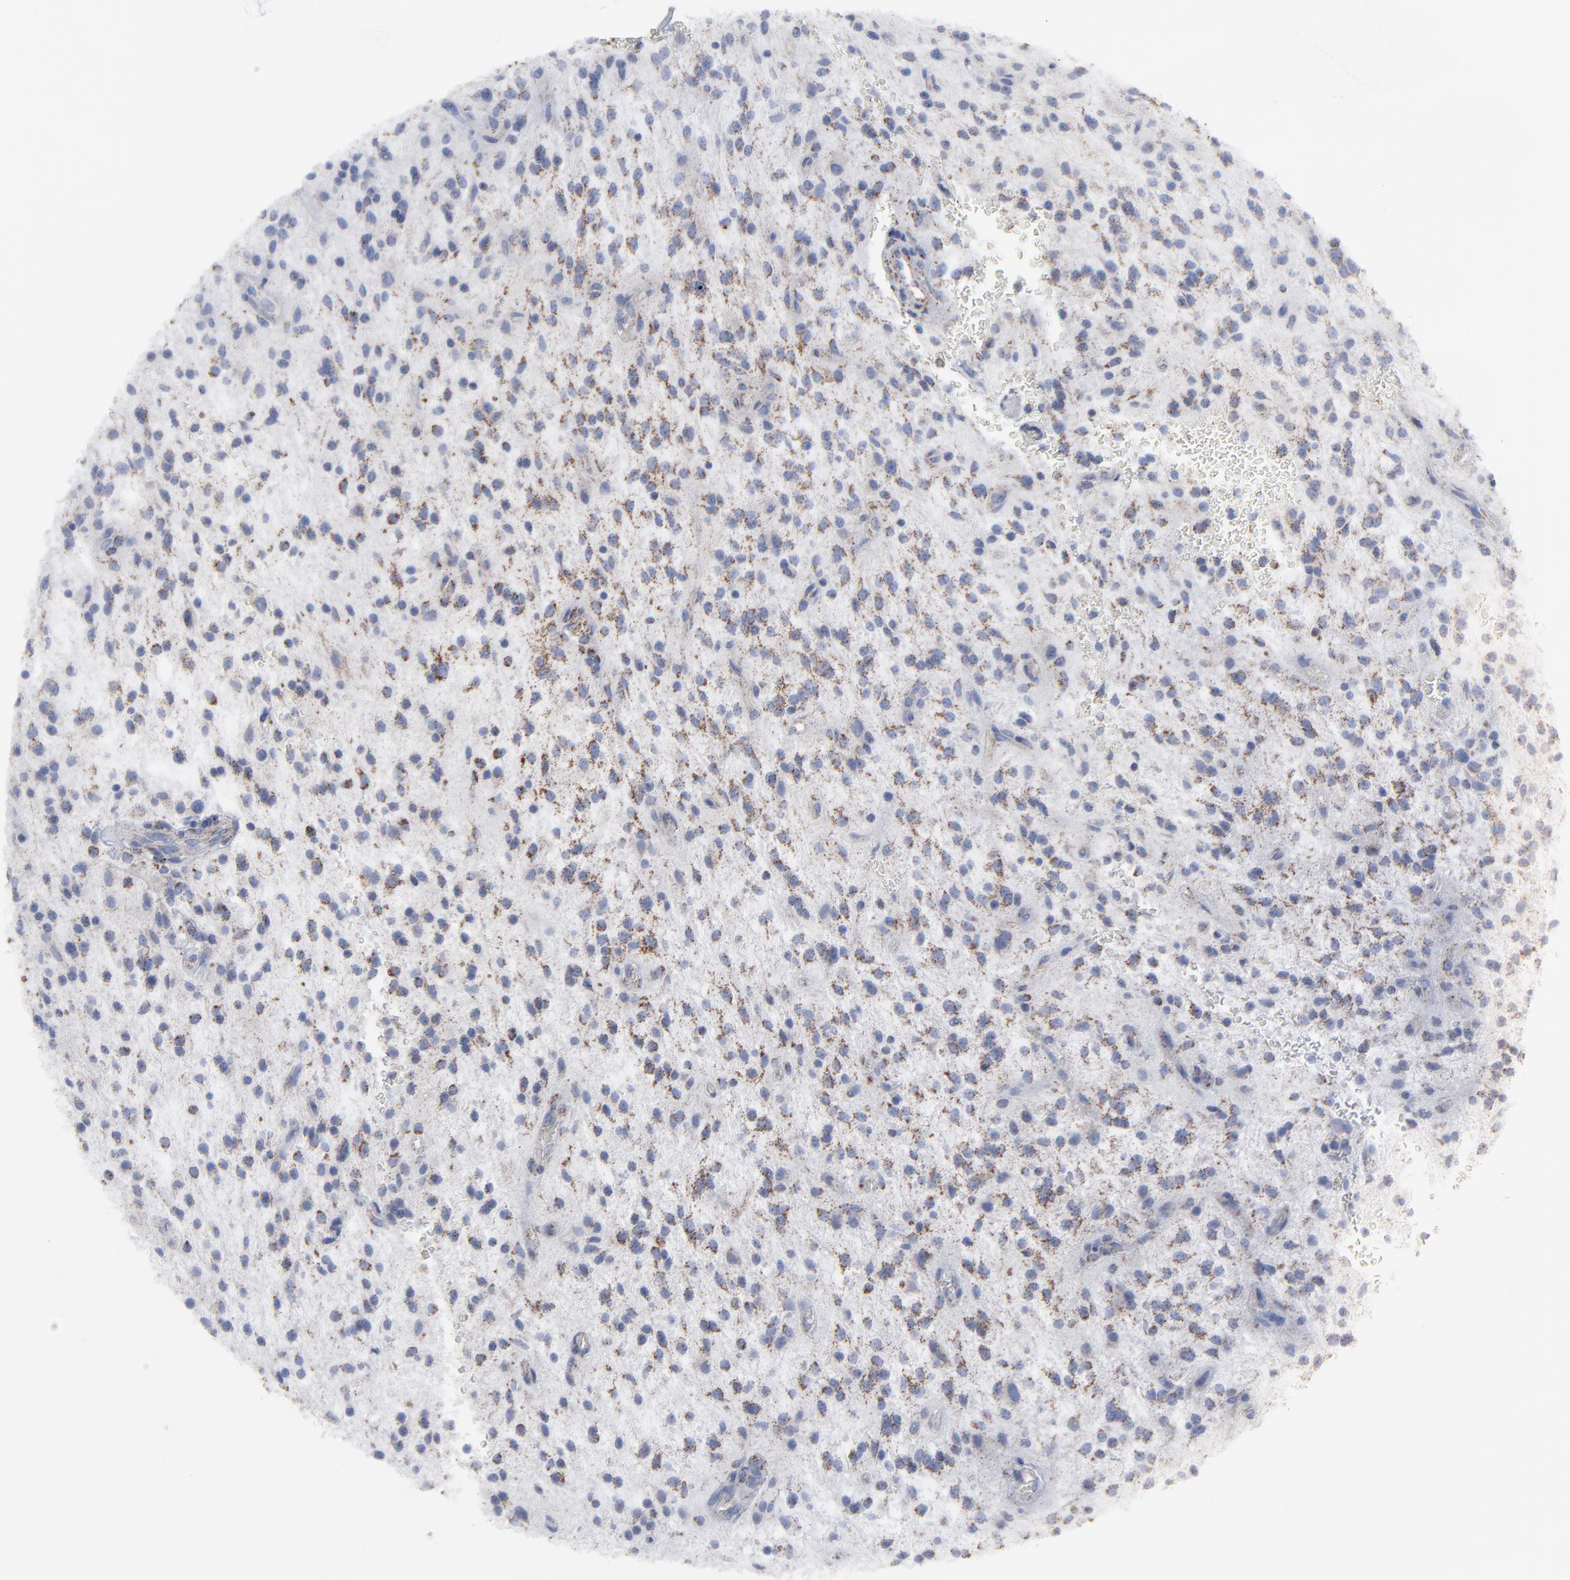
{"staining": {"intensity": "moderate", "quantity": "25%-75%", "location": "cytoplasmic/membranous"}, "tissue": "glioma", "cell_type": "Tumor cells", "image_type": "cancer", "snomed": [{"axis": "morphology", "description": "Glioma, malignant, NOS"}, {"axis": "topography", "description": "Cerebellum"}], "caption": "Approximately 25%-75% of tumor cells in glioma (malignant) exhibit moderate cytoplasmic/membranous protein staining as visualized by brown immunohistochemical staining.", "gene": "TXNRD2", "patient": {"sex": "female", "age": 10}}